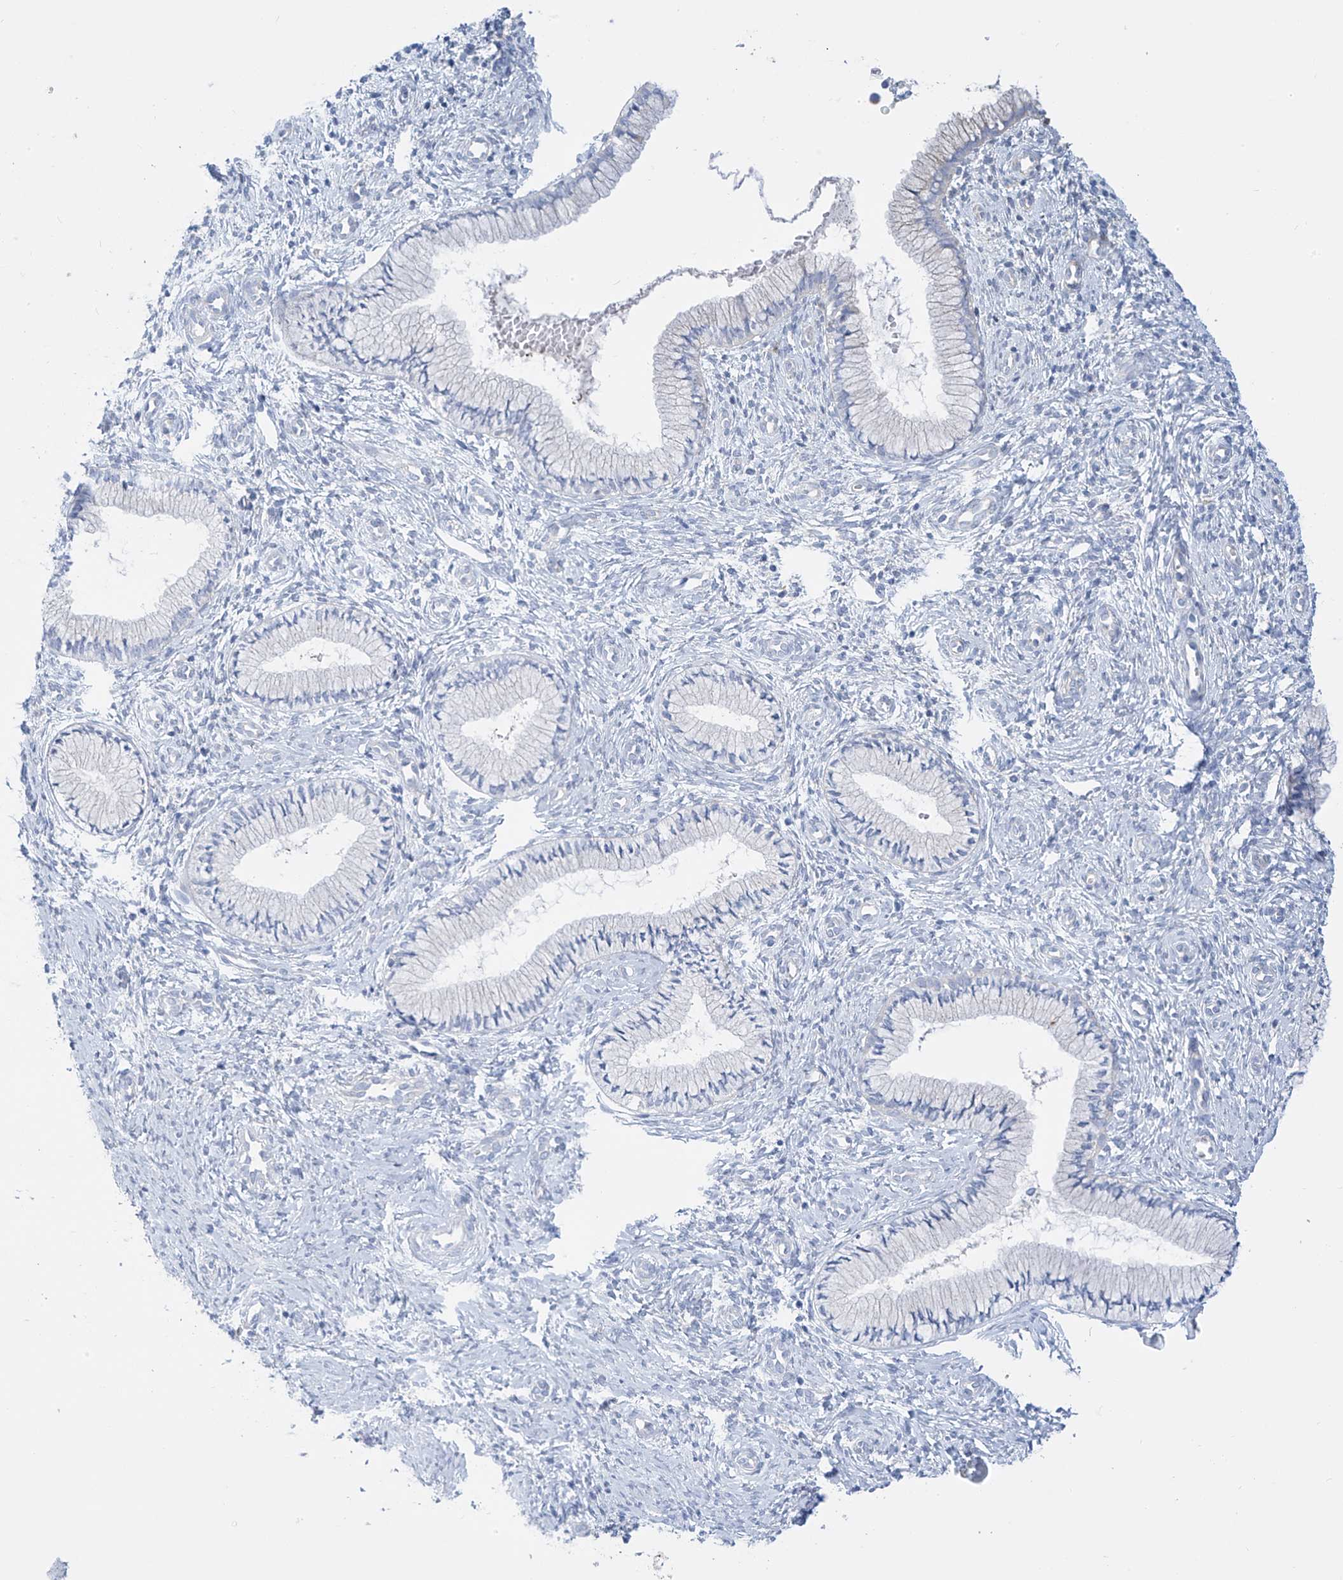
{"staining": {"intensity": "negative", "quantity": "none", "location": "none"}, "tissue": "cervix", "cell_type": "Glandular cells", "image_type": "normal", "snomed": [{"axis": "morphology", "description": "Normal tissue, NOS"}, {"axis": "topography", "description": "Cervix"}], "caption": "An immunohistochemistry (IHC) image of unremarkable cervix is shown. There is no staining in glandular cells of cervix. (DAB (3,3'-diaminobenzidine) immunohistochemistry with hematoxylin counter stain).", "gene": "FABP2", "patient": {"sex": "female", "age": 27}}